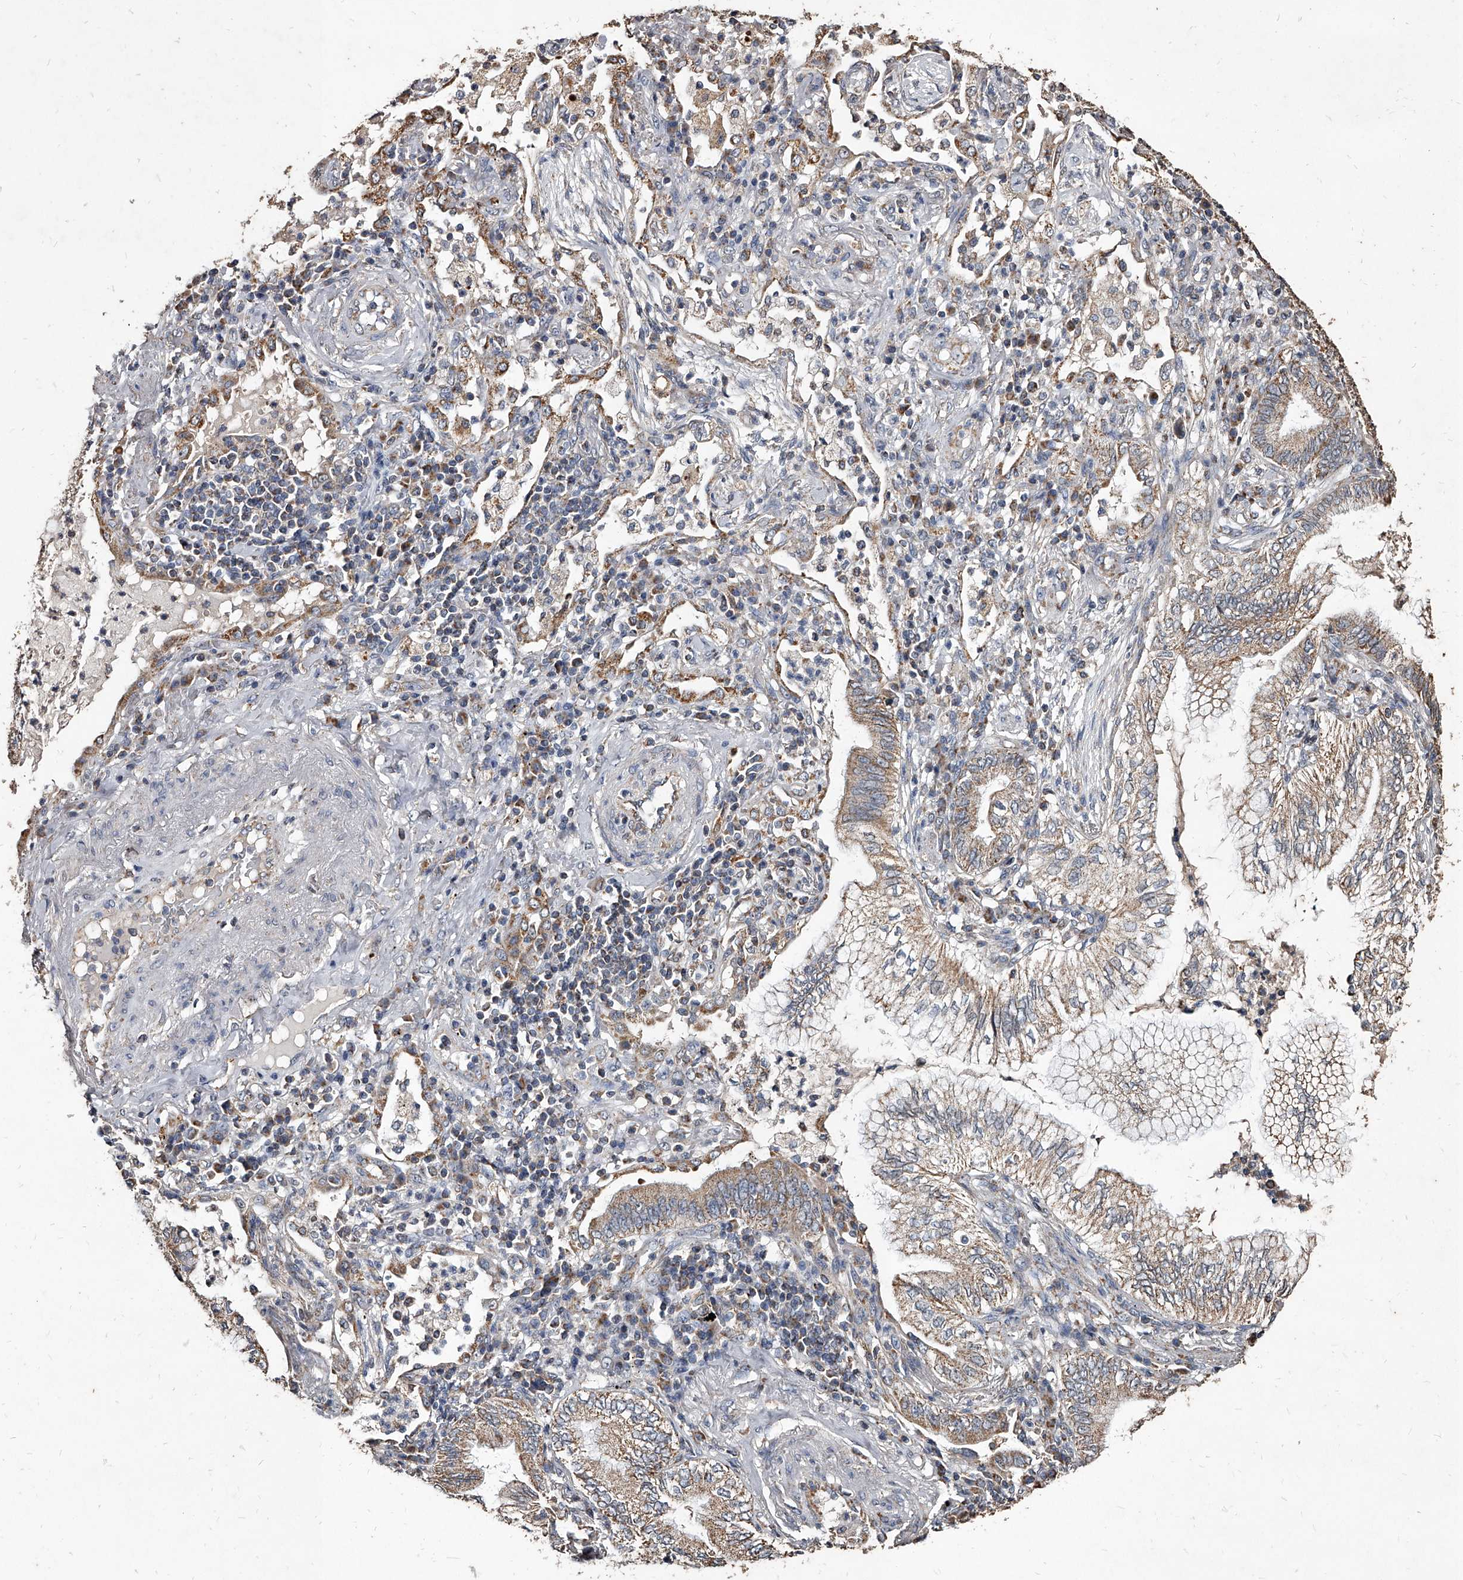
{"staining": {"intensity": "weak", "quantity": "25%-75%", "location": "cytoplasmic/membranous"}, "tissue": "lung cancer", "cell_type": "Tumor cells", "image_type": "cancer", "snomed": [{"axis": "morphology", "description": "Normal tissue, NOS"}, {"axis": "morphology", "description": "Adenocarcinoma, NOS"}, {"axis": "topography", "description": "Bronchus"}, {"axis": "topography", "description": "Lung"}], "caption": "About 25%-75% of tumor cells in lung adenocarcinoma display weak cytoplasmic/membranous protein staining as visualized by brown immunohistochemical staining.", "gene": "GPR183", "patient": {"sex": "female", "age": 70}}